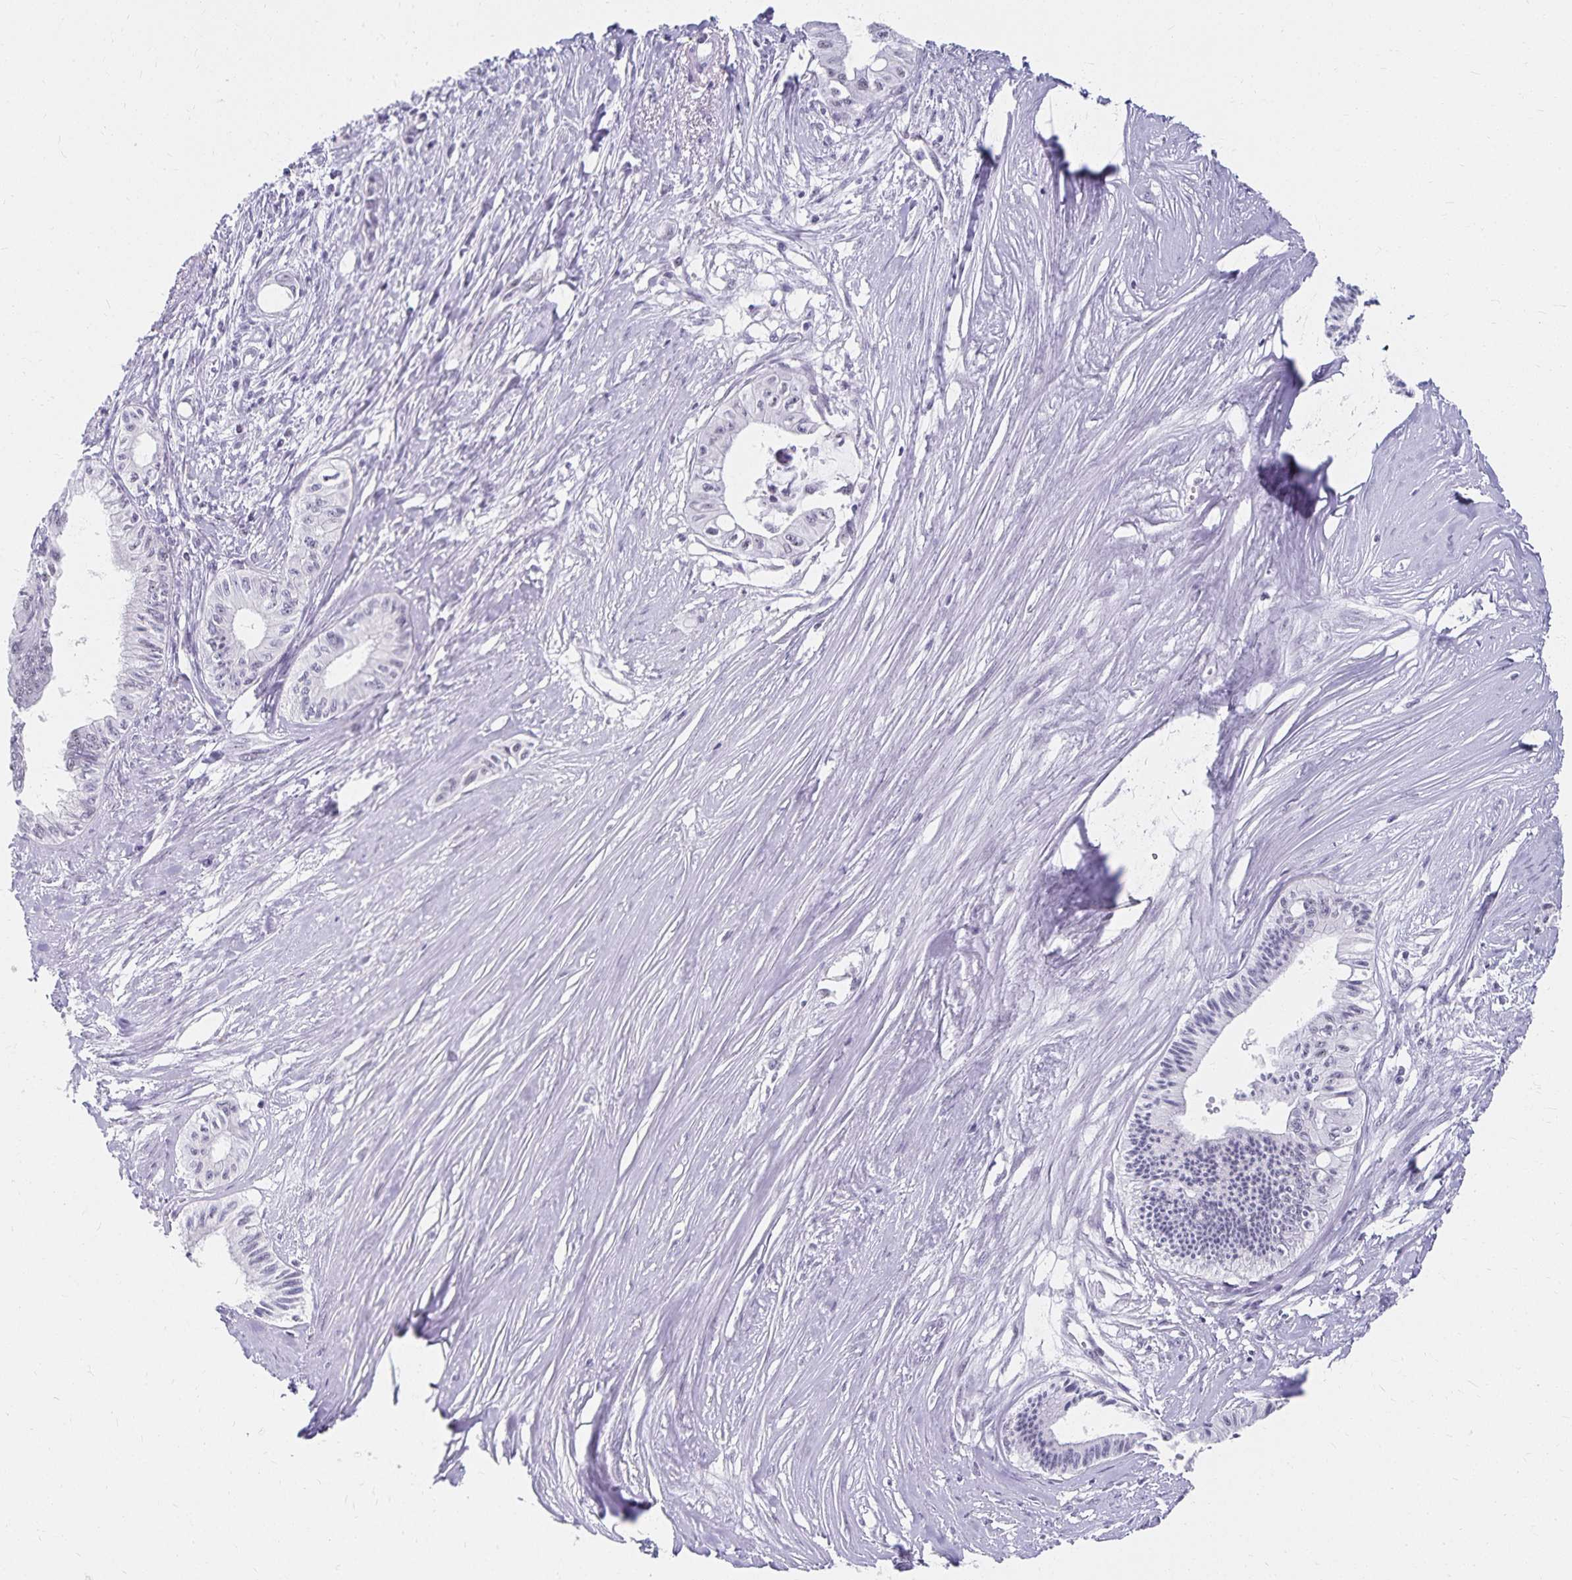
{"staining": {"intensity": "negative", "quantity": "none", "location": "none"}, "tissue": "pancreatic cancer", "cell_type": "Tumor cells", "image_type": "cancer", "snomed": [{"axis": "morphology", "description": "Adenocarcinoma, NOS"}, {"axis": "topography", "description": "Pancreas"}], "caption": "Tumor cells are negative for protein expression in human adenocarcinoma (pancreatic). (DAB immunohistochemistry visualized using brightfield microscopy, high magnification).", "gene": "C20orf85", "patient": {"sex": "male", "age": 71}}